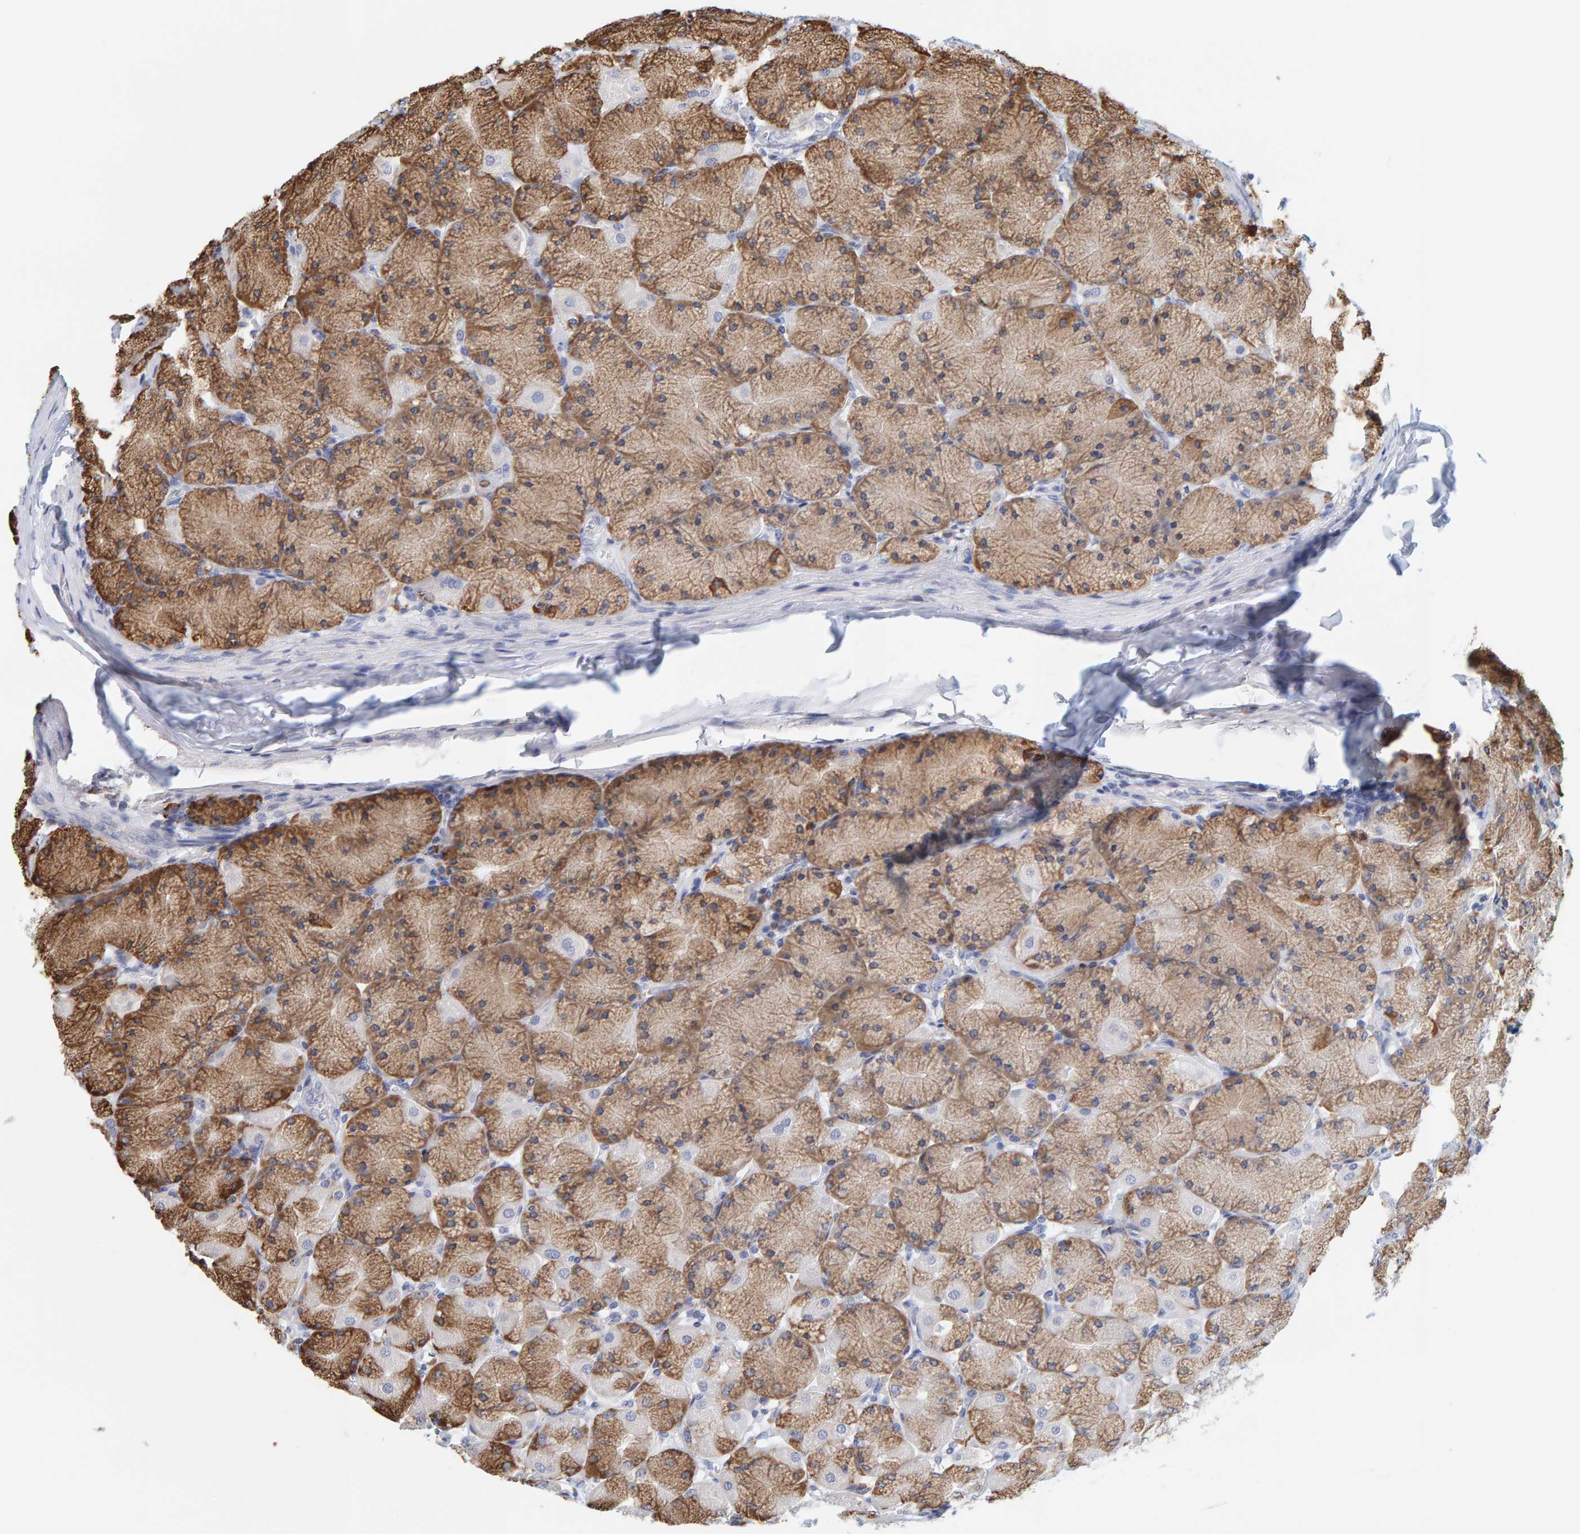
{"staining": {"intensity": "moderate", "quantity": "25%-75%", "location": "cytoplasmic/membranous"}, "tissue": "stomach", "cell_type": "Glandular cells", "image_type": "normal", "snomed": [{"axis": "morphology", "description": "Normal tissue, NOS"}, {"axis": "topography", "description": "Stomach, upper"}], "caption": "Moderate cytoplasmic/membranous positivity is present in approximately 25%-75% of glandular cells in normal stomach.", "gene": "SGPL1", "patient": {"sex": "female", "age": 56}}